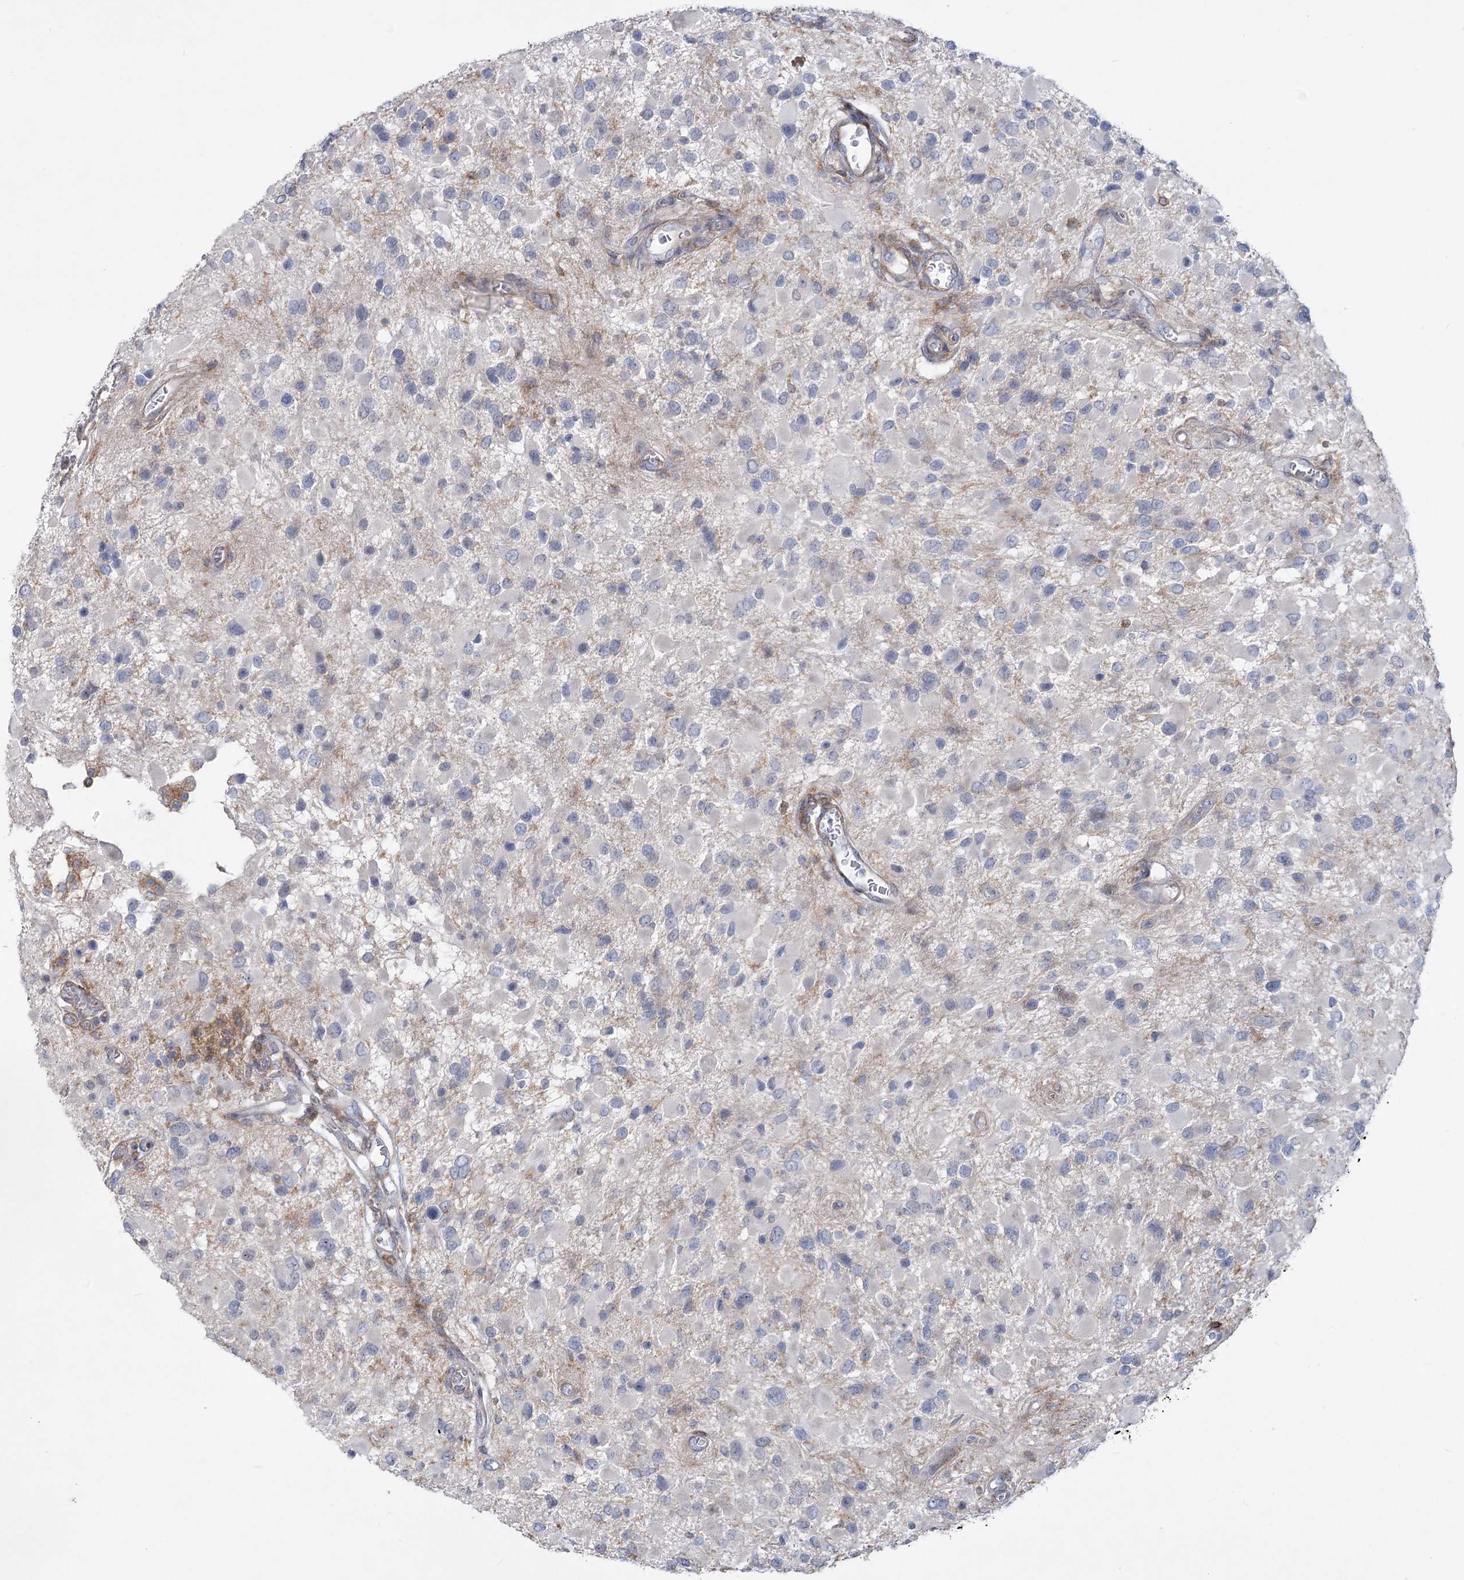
{"staining": {"intensity": "negative", "quantity": "none", "location": "none"}, "tissue": "glioma", "cell_type": "Tumor cells", "image_type": "cancer", "snomed": [{"axis": "morphology", "description": "Glioma, malignant, High grade"}, {"axis": "topography", "description": "Brain"}], "caption": "Tumor cells show no significant protein positivity in glioma.", "gene": "LARP1B", "patient": {"sex": "male", "age": 53}}